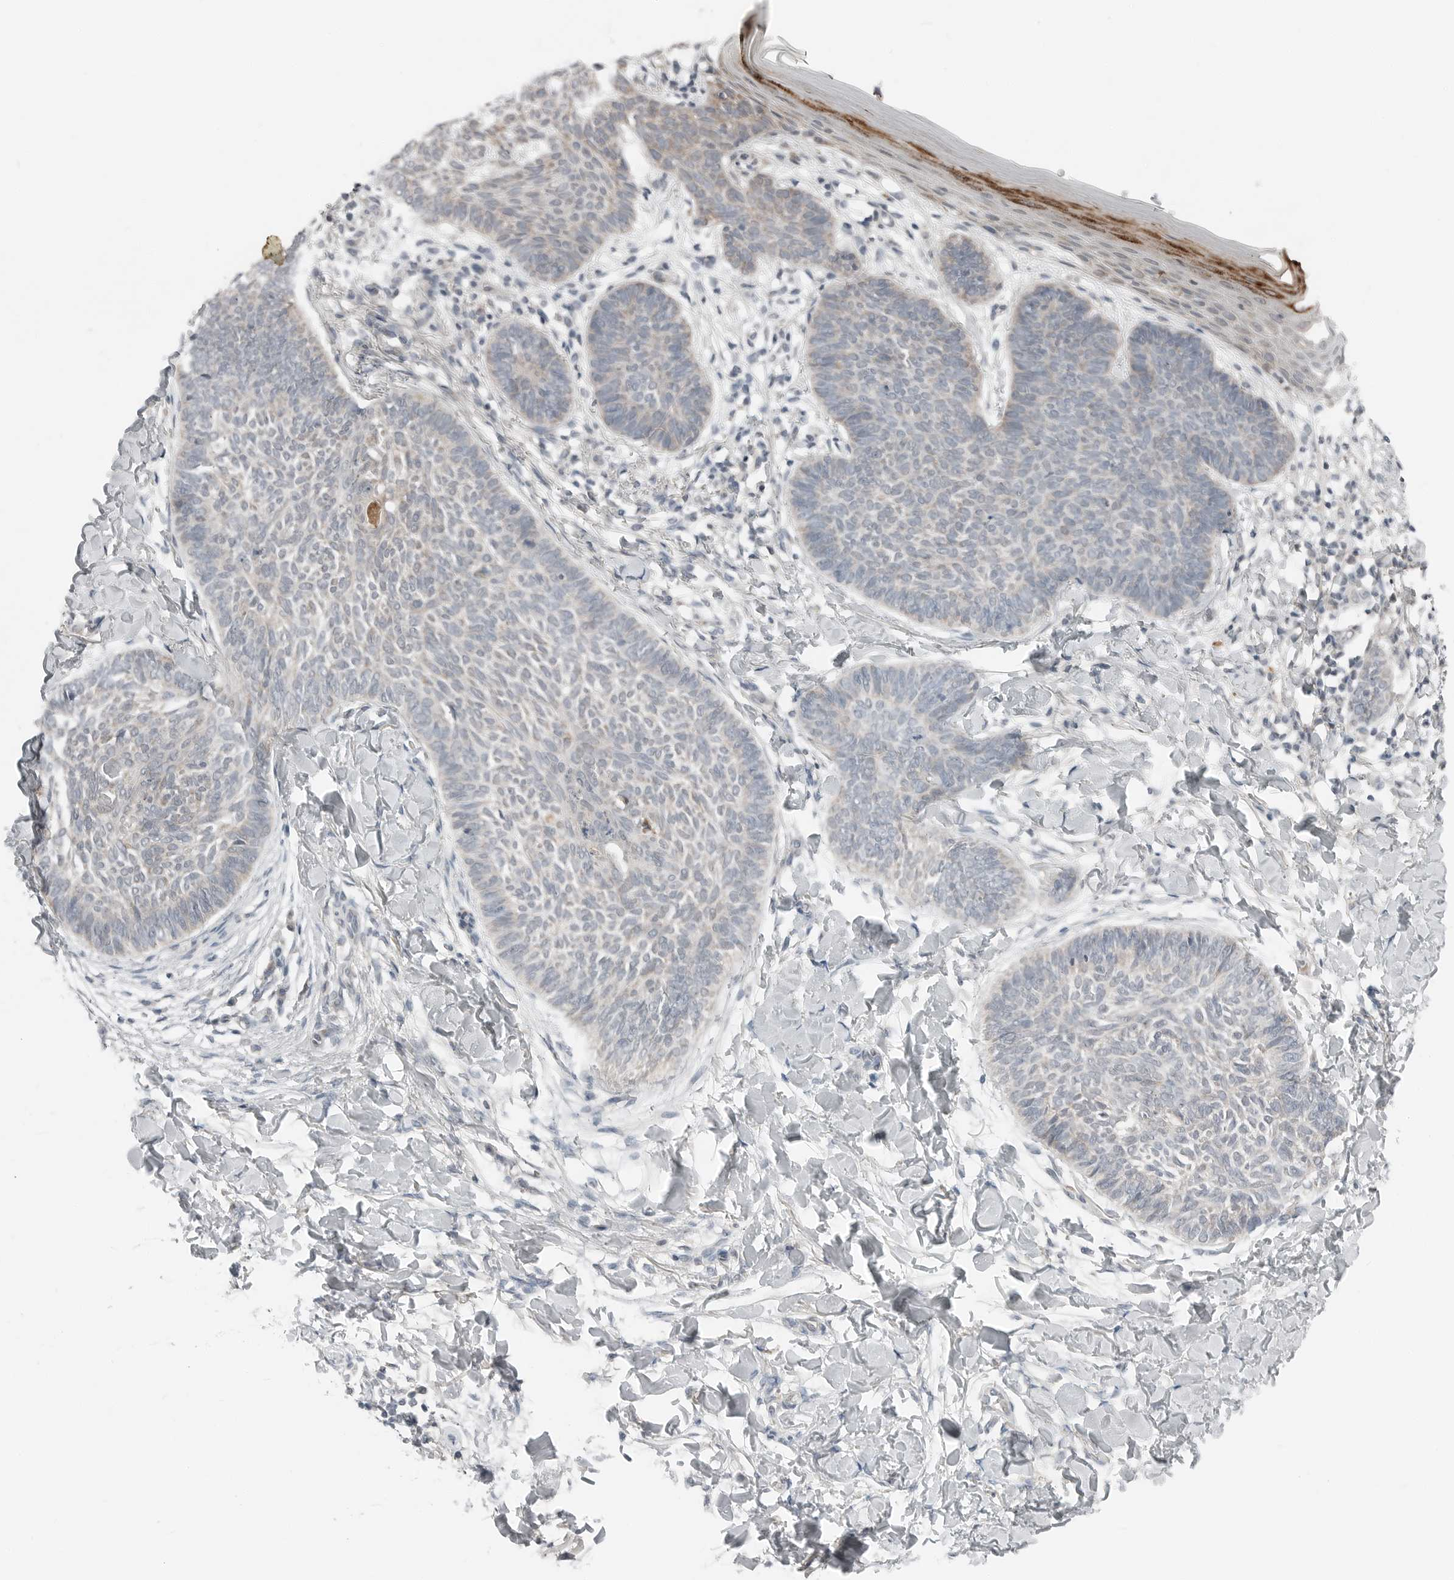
{"staining": {"intensity": "negative", "quantity": "none", "location": "none"}, "tissue": "skin cancer", "cell_type": "Tumor cells", "image_type": "cancer", "snomed": [{"axis": "morphology", "description": "Normal tissue, NOS"}, {"axis": "morphology", "description": "Basal cell carcinoma"}, {"axis": "topography", "description": "Skin"}], "caption": "Tumor cells show no significant expression in skin cancer.", "gene": "FCRLB", "patient": {"sex": "male", "age": 50}}